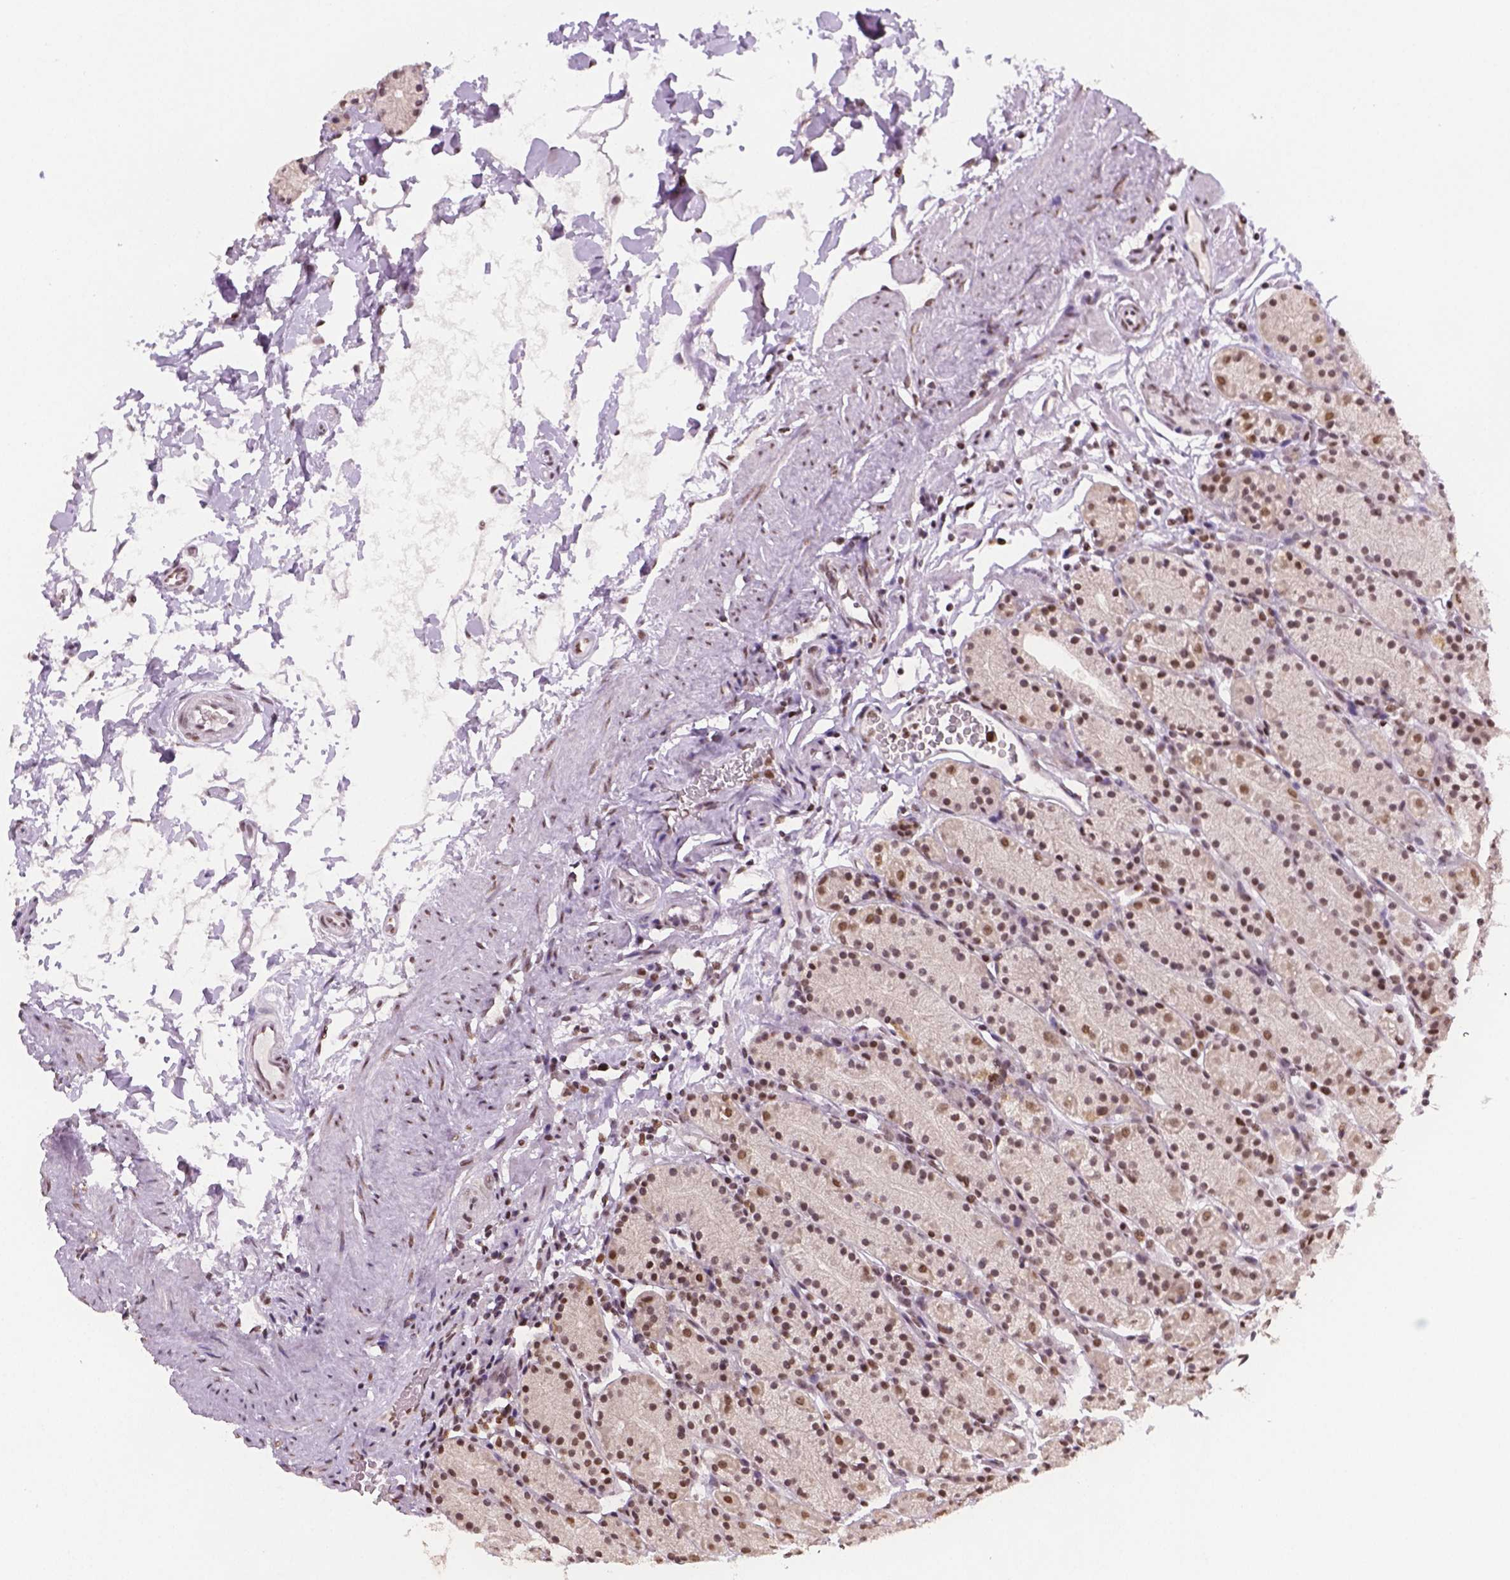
{"staining": {"intensity": "strong", "quantity": ">75%", "location": "nuclear"}, "tissue": "stomach", "cell_type": "Glandular cells", "image_type": "normal", "snomed": [{"axis": "morphology", "description": "Normal tissue, NOS"}, {"axis": "topography", "description": "Stomach, upper"}, {"axis": "topography", "description": "Stomach"}], "caption": "Brown immunohistochemical staining in unremarkable human stomach exhibits strong nuclear positivity in approximately >75% of glandular cells.", "gene": "FANCE", "patient": {"sex": "male", "age": 62}}